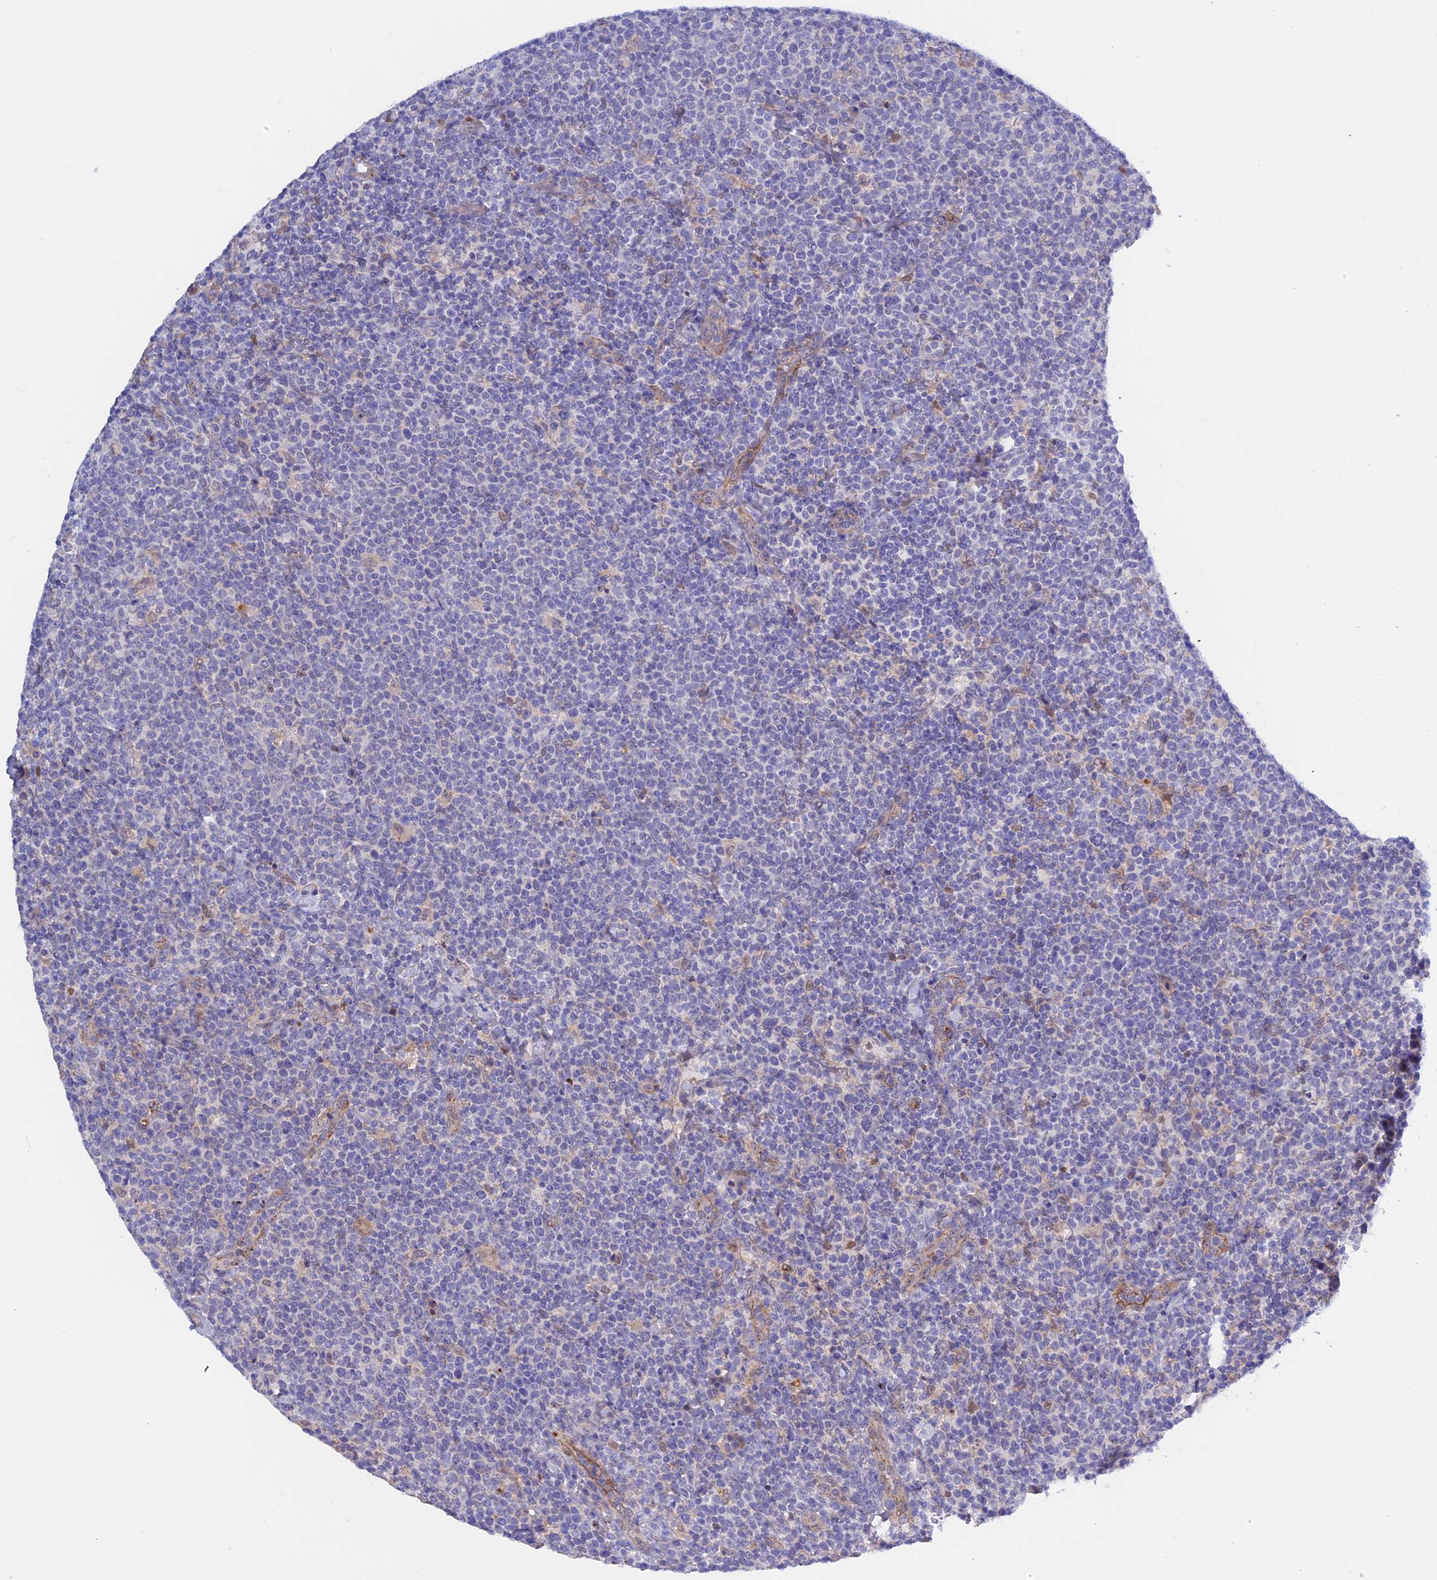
{"staining": {"intensity": "negative", "quantity": "none", "location": "none"}, "tissue": "lymphoma", "cell_type": "Tumor cells", "image_type": "cancer", "snomed": [{"axis": "morphology", "description": "Malignant lymphoma, non-Hodgkin's type, High grade"}, {"axis": "topography", "description": "Lymph node"}], "caption": "This is an immunohistochemistry (IHC) micrograph of high-grade malignant lymphoma, non-Hodgkin's type. There is no expression in tumor cells.", "gene": "GK5", "patient": {"sex": "male", "age": 61}}